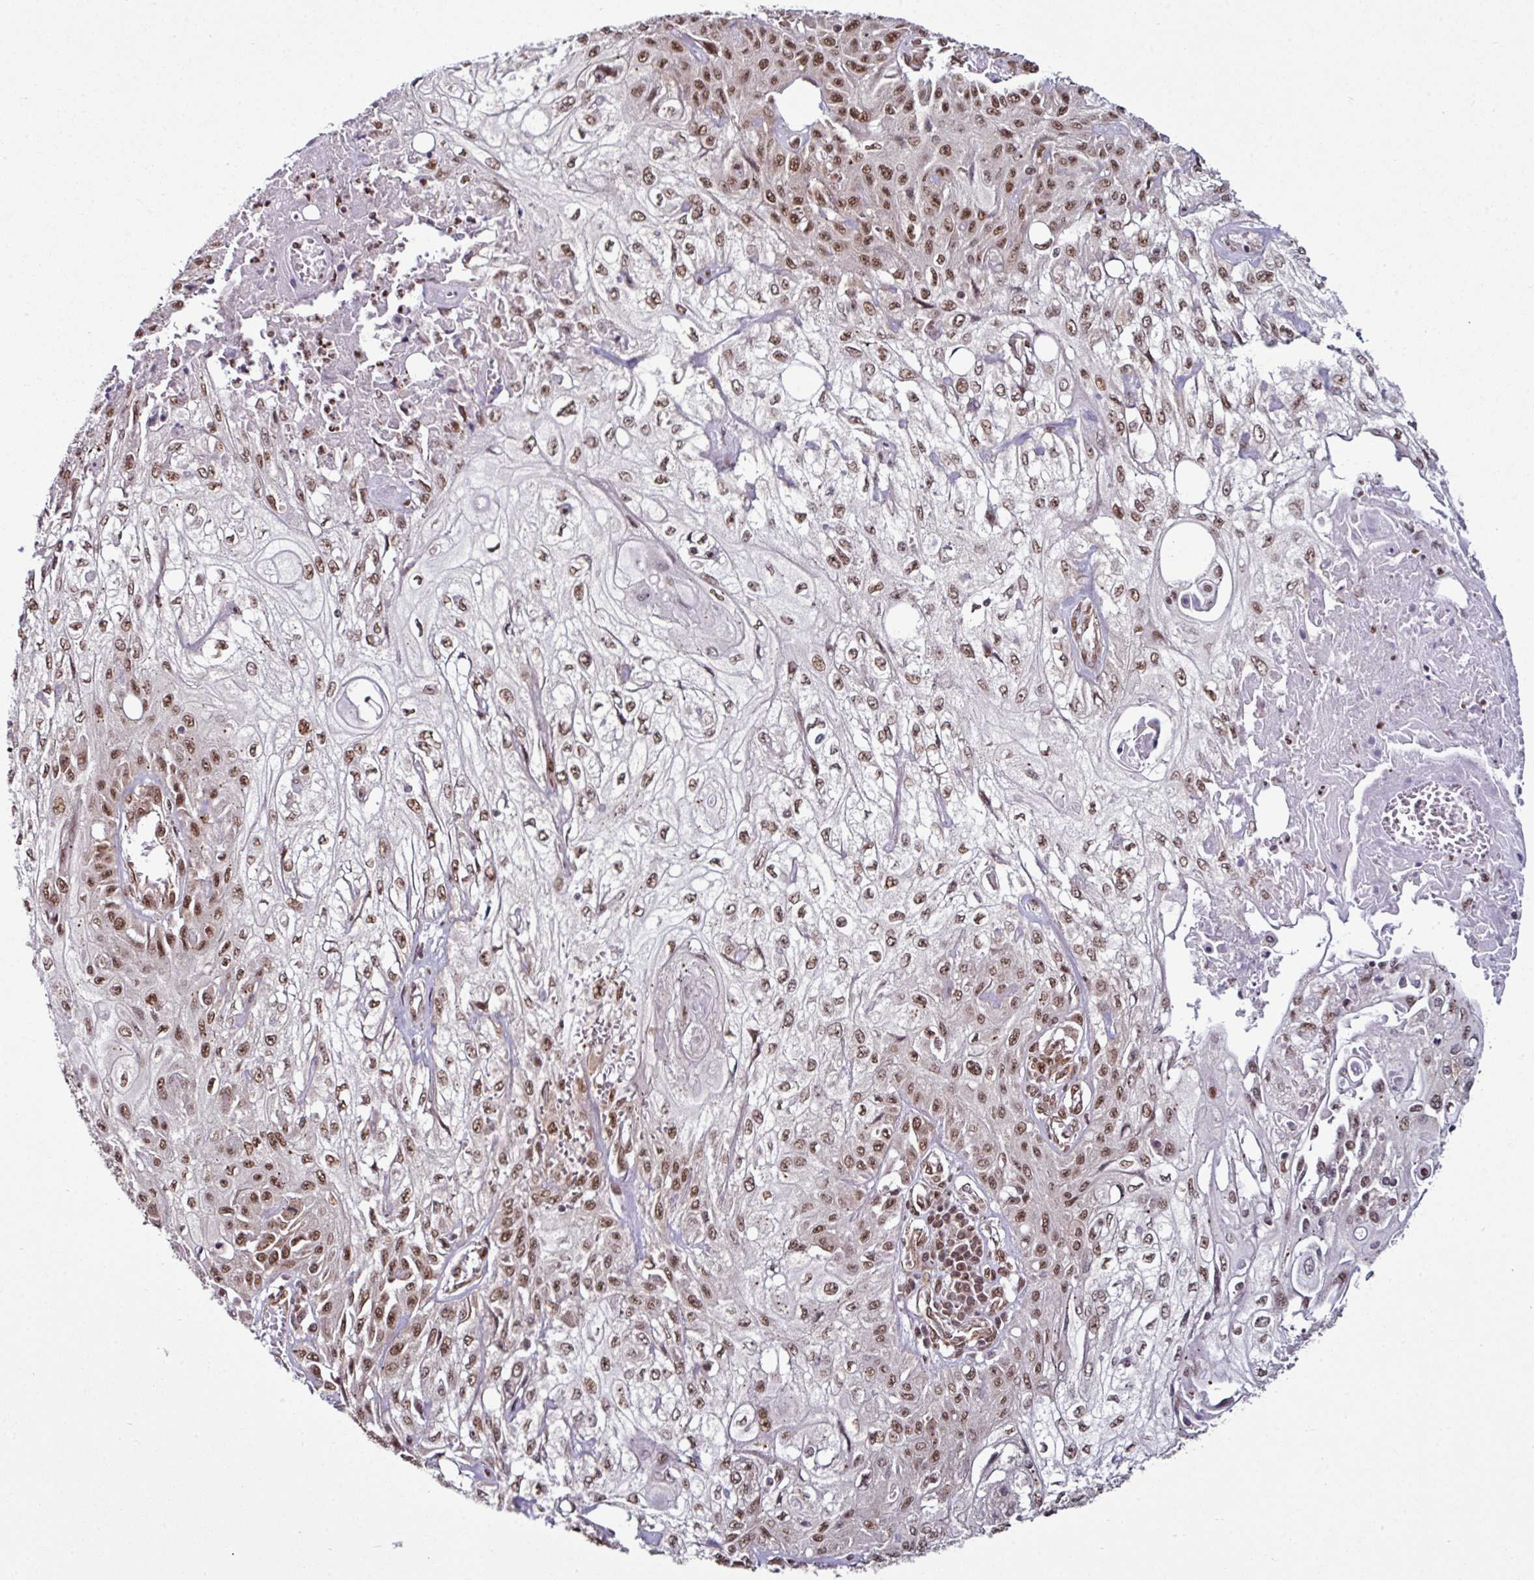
{"staining": {"intensity": "moderate", "quantity": ">75%", "location": "nuclear"}, "tissue": "skin cancer", "cell_type": "Tumor cells", "image_type": "cancer", "snomed": [{"axis": "morphology", "description": "Squamous cell carcinoma, NOS"}, {"axis": "morphology", "description": "Squamous cell carcinoma, metastatic, NOS"}, {"axis": "topography", "description": "Skin"}, {"axis": "topography", "description": "Lymph node"}], "caption": "Skin cancer (squamous cell carcinoma) stained for a protein (brown) shows moderate nuclear positive staining in approximately >75% of tumor cells.", "gene": "MORF4L2", "patient": {"sex": "male", "age": 75}}